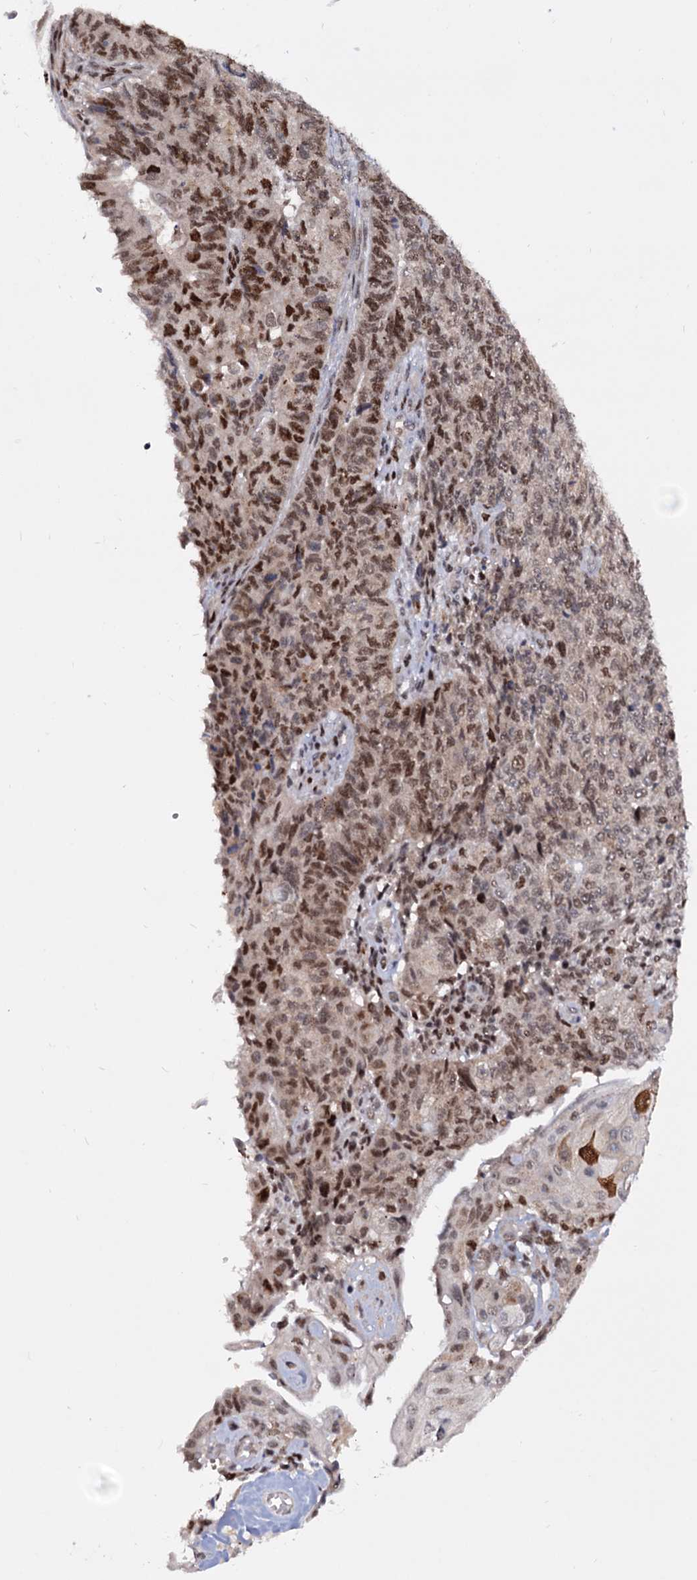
{"staining": {"intensity": "moderate", "quantity": ">75%", "location": "nuclear"}, "tissue": "endometrial cancer", "cell_type": "Tumor cells", "image_type": "cancer", "snomed": [{"axis": "morphology", "description": "Adenocarcinoma, NOS"}, {"axis": "topography", "description": "Endometrium"}], "caption": "Tumor cells display medium levels of moderate nuclear positivity in approximately >75% of cells in adenocarcinoma (endometrial).", "gene": "RNASEH2B", "patient": {"sex": "female", "age": 32}}